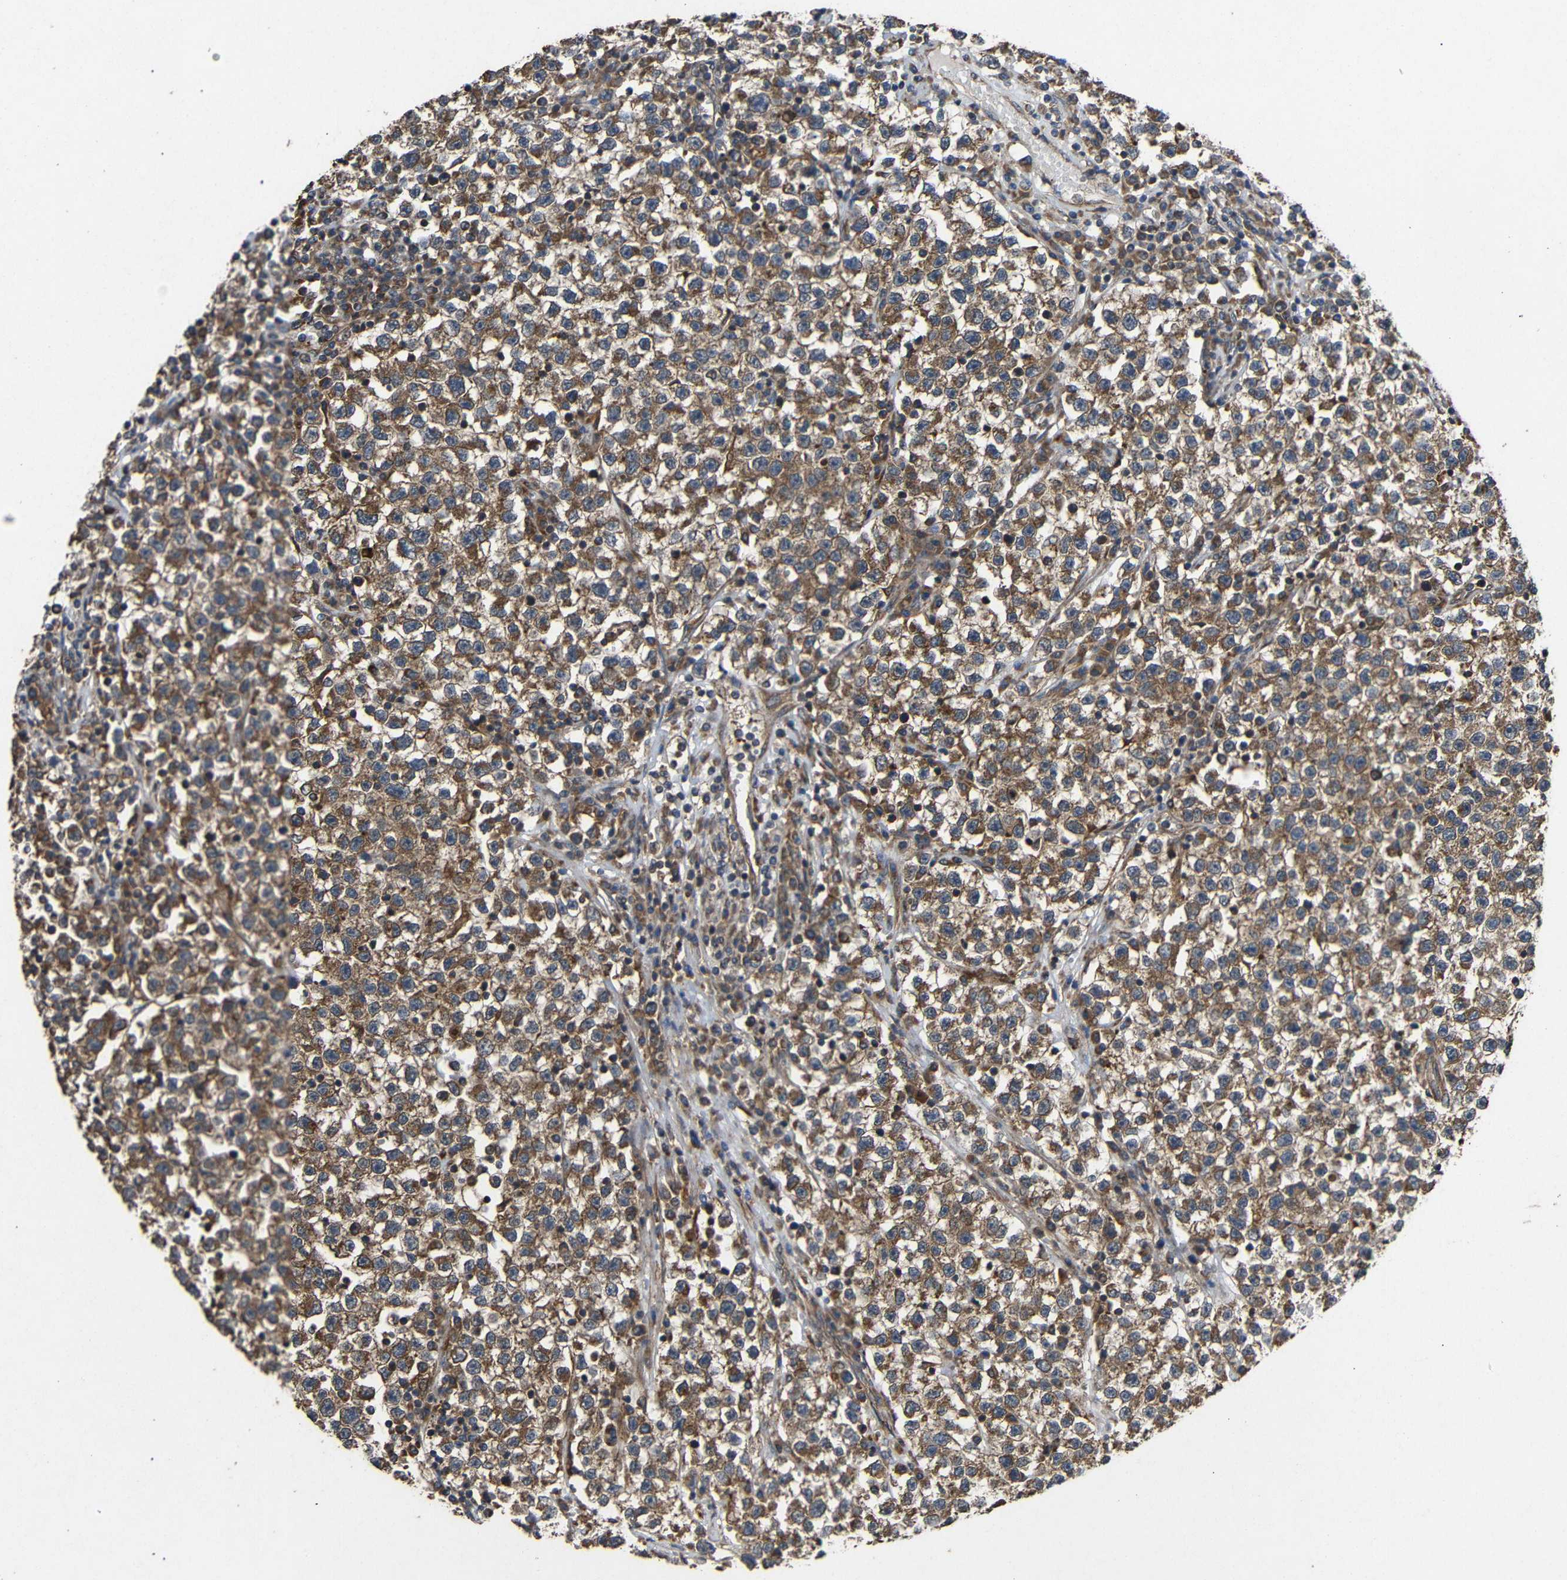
{"staining": {"intensity": "moderate", "quantity": ">75%", "location": "cytoplasmic/membranous"}, "tissue": "testis cancer", "cell_type": "Tumor cells", "image_type": "cancer", "snomed": [{"axis": "morphology", "description": "Seminoma, NOS"}, {"axis": "topography", "description": "Testis"}], "caption": "High-magnification brightfield microscopy of testis cancer (seminoma) stained with DAB (3,3'-diaminobenzidine) (brown) and counterstained with hematoxylin (blue). tumor cells exhibit moderate cytoplasmic/membranous expression is identified in about>75% of cells.", "gene": "EIF2S1", "patient": {"sex": "male", "age": 22}}